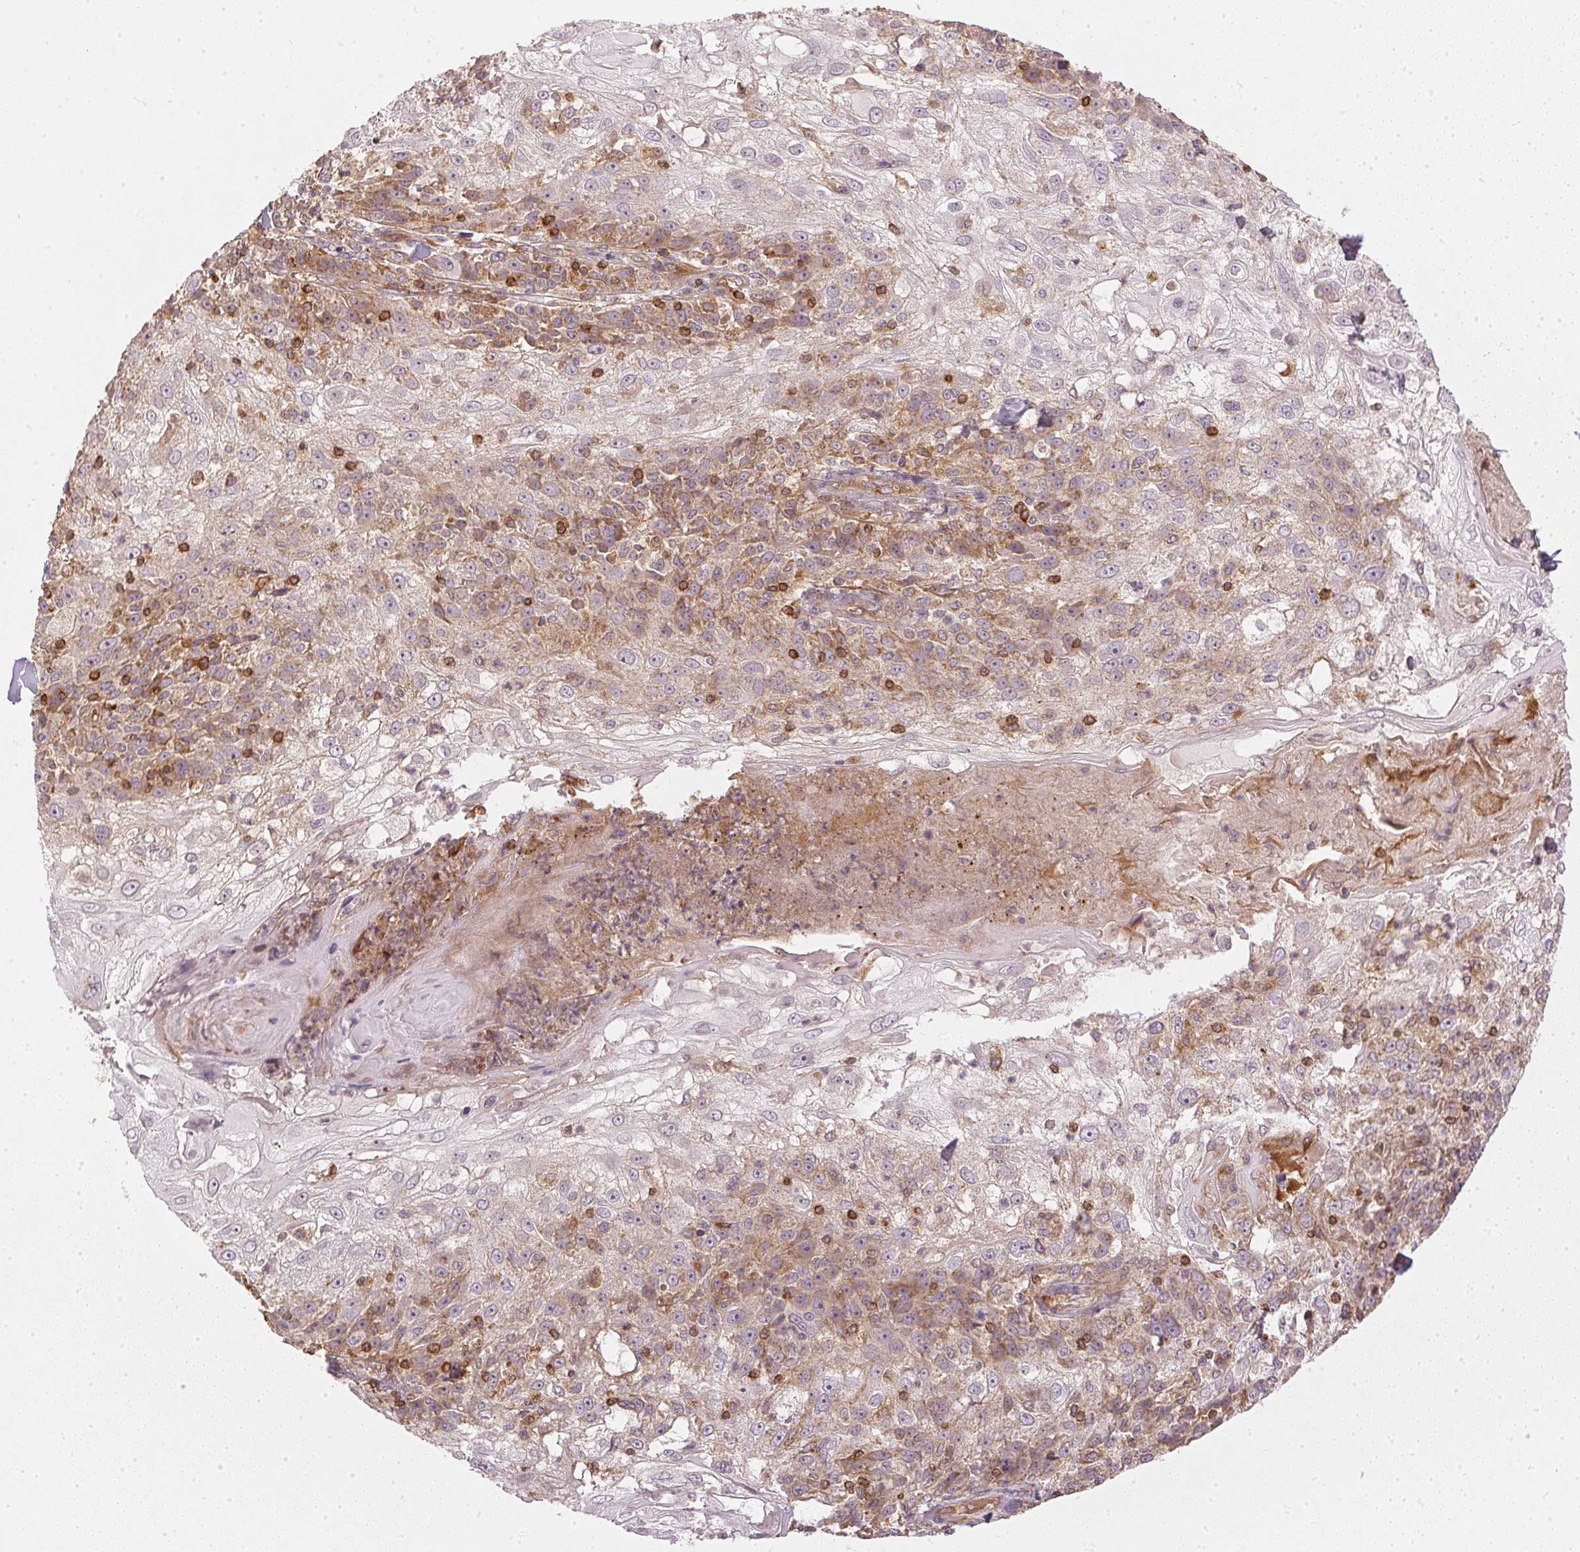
{"staining": {"intensity": "weak", "quantity": "25%-75%", "location": "cytoplasmic/membranous"}, "tissue": "skin cancer", "cell_type": "Tumor cells", "image_type": "cancer", "snomed": [{"axis": "morphology", "description": "Normal tissue, NOS"}, {"axis": "morphology", "description": "Squamous cell carcinoma, NOS"}, {"axis": "topography", "description": "Skin"}], "caption": "High-magnification brightfield microscopy of skin cancer stained with DAB (brown) and counterstained with hematoxylin (blue). tumor cells exhibit weak cytoplasmic/membranous staining is identified in approximately25%-75% of cells.", "gene": "NADK2", "patient": {"sex": "female", "age": 83}}